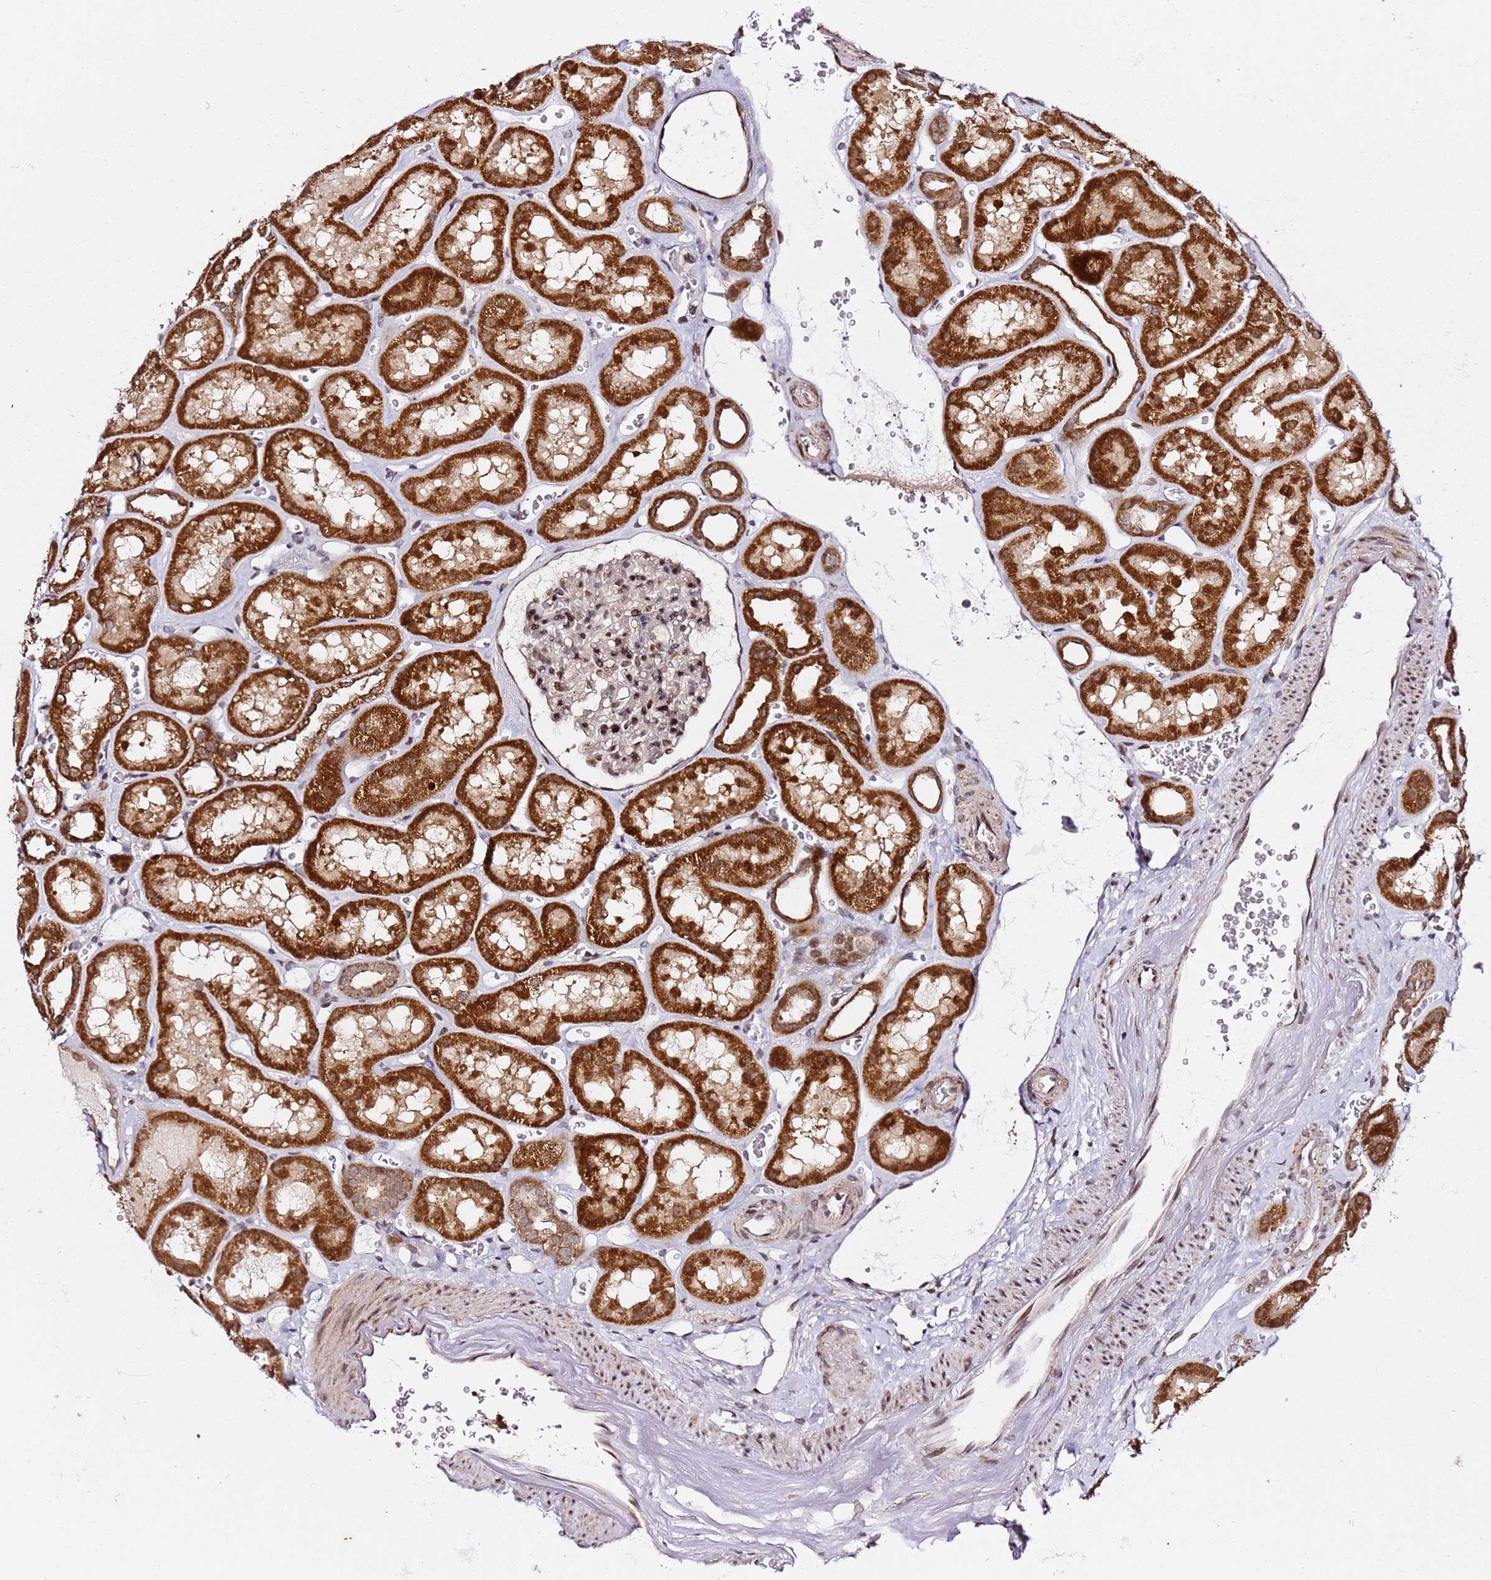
{"staining": {"intensity": "moderate", "quantity": ">75%", "location": "nuclear"}, "tissue": "kidney", "cell_type": "Cells in glomeruli", "image_type": "normal", "snomed": [{"axis": "morphology", "description": "Normal tissue, NOS"}, {"axis": "topography", "description": "Kidney"}], "caption": "The micrograph demonstrates staining of normal kidney, revealing moderate nuclear protein expression (brown color) within cells in glomeruli. (DAB IHC, brown staining for protein, blue staining for nuclei).", "gene": "TP53AIP1", "patient": {"sex": "female", "age": 41}}